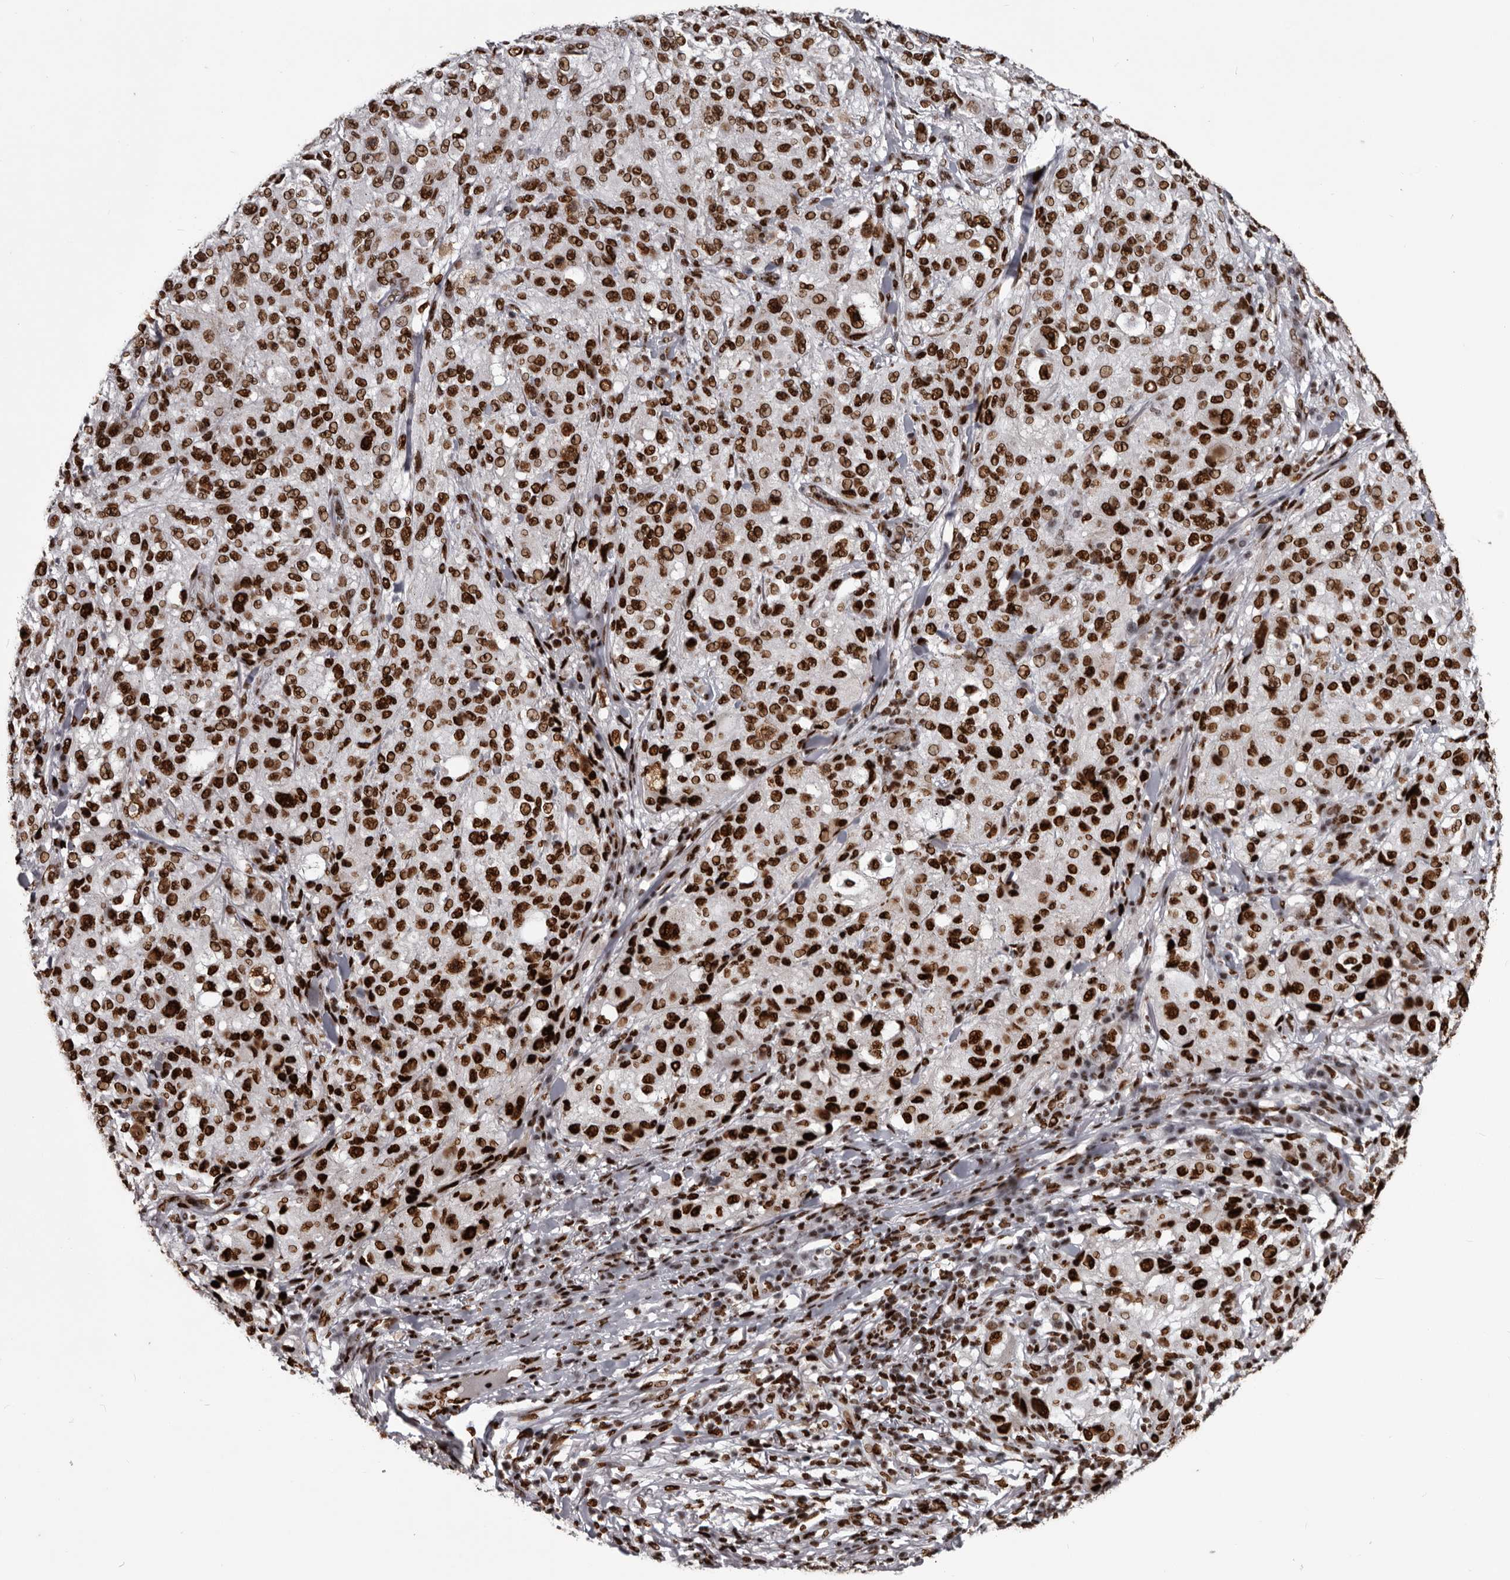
{"staining": {"intensity": "strong", "quantity": ">75%", "location": "nuclear"}, "tissue": "melanoma", "cell_type": "Tumor cells", "image_type": "cancer", "snomed": [{"axis": "morphology", "description": "Necrosis, NOS"}, {"axis": "morphology", "description": "Malignant melanoma, NOS"}, {"axis": "topography", "description": "Skin"}], "caption": "High-power microscopy captured an immunohistochemistry (IHC) micrograph of melanoma, revealing strong nuclear staining in approximately >75% of tumor cells.", "gene": "NUMA1", "patient": {"sex": "female", "age": 87}}